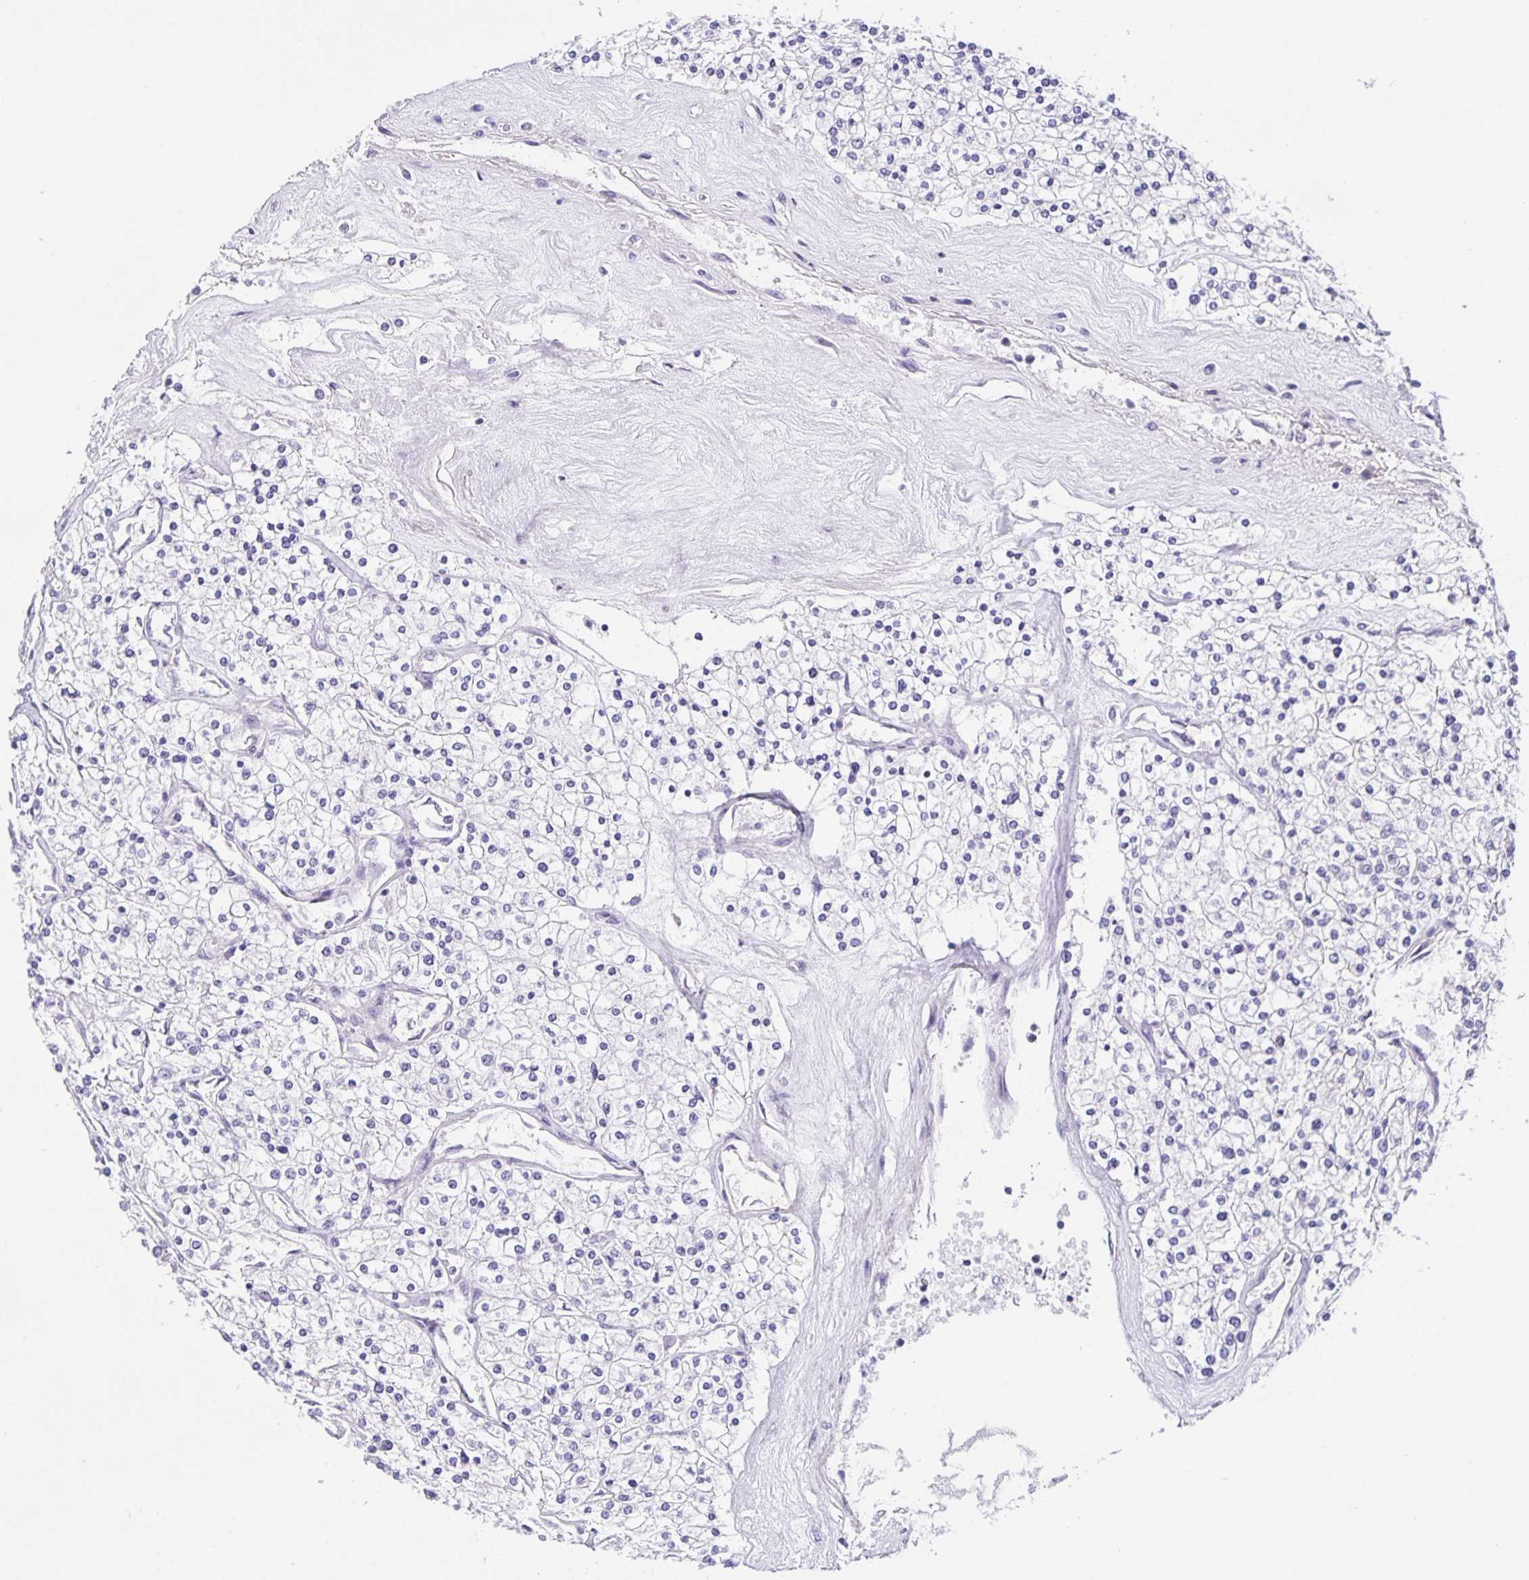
{"staining": {"intensity": "negative", "quantity": "none", "location": "none"}, "tissue": "renal cancer", "cell_type": "Tumor cells", "image_type": "cancer", "snomed": [{"axis": "morphology", "description": "Adenocarcinoma, NOS"}, {"axis": "topography", "description": "Kidney"}], "caption": "This is a histopathology image of immunohistochemistry staining of renal cancer, which shows no expression in tumor cells.", "gene": "FOSL2", "patient": {"sex": "male", "age": 80}}